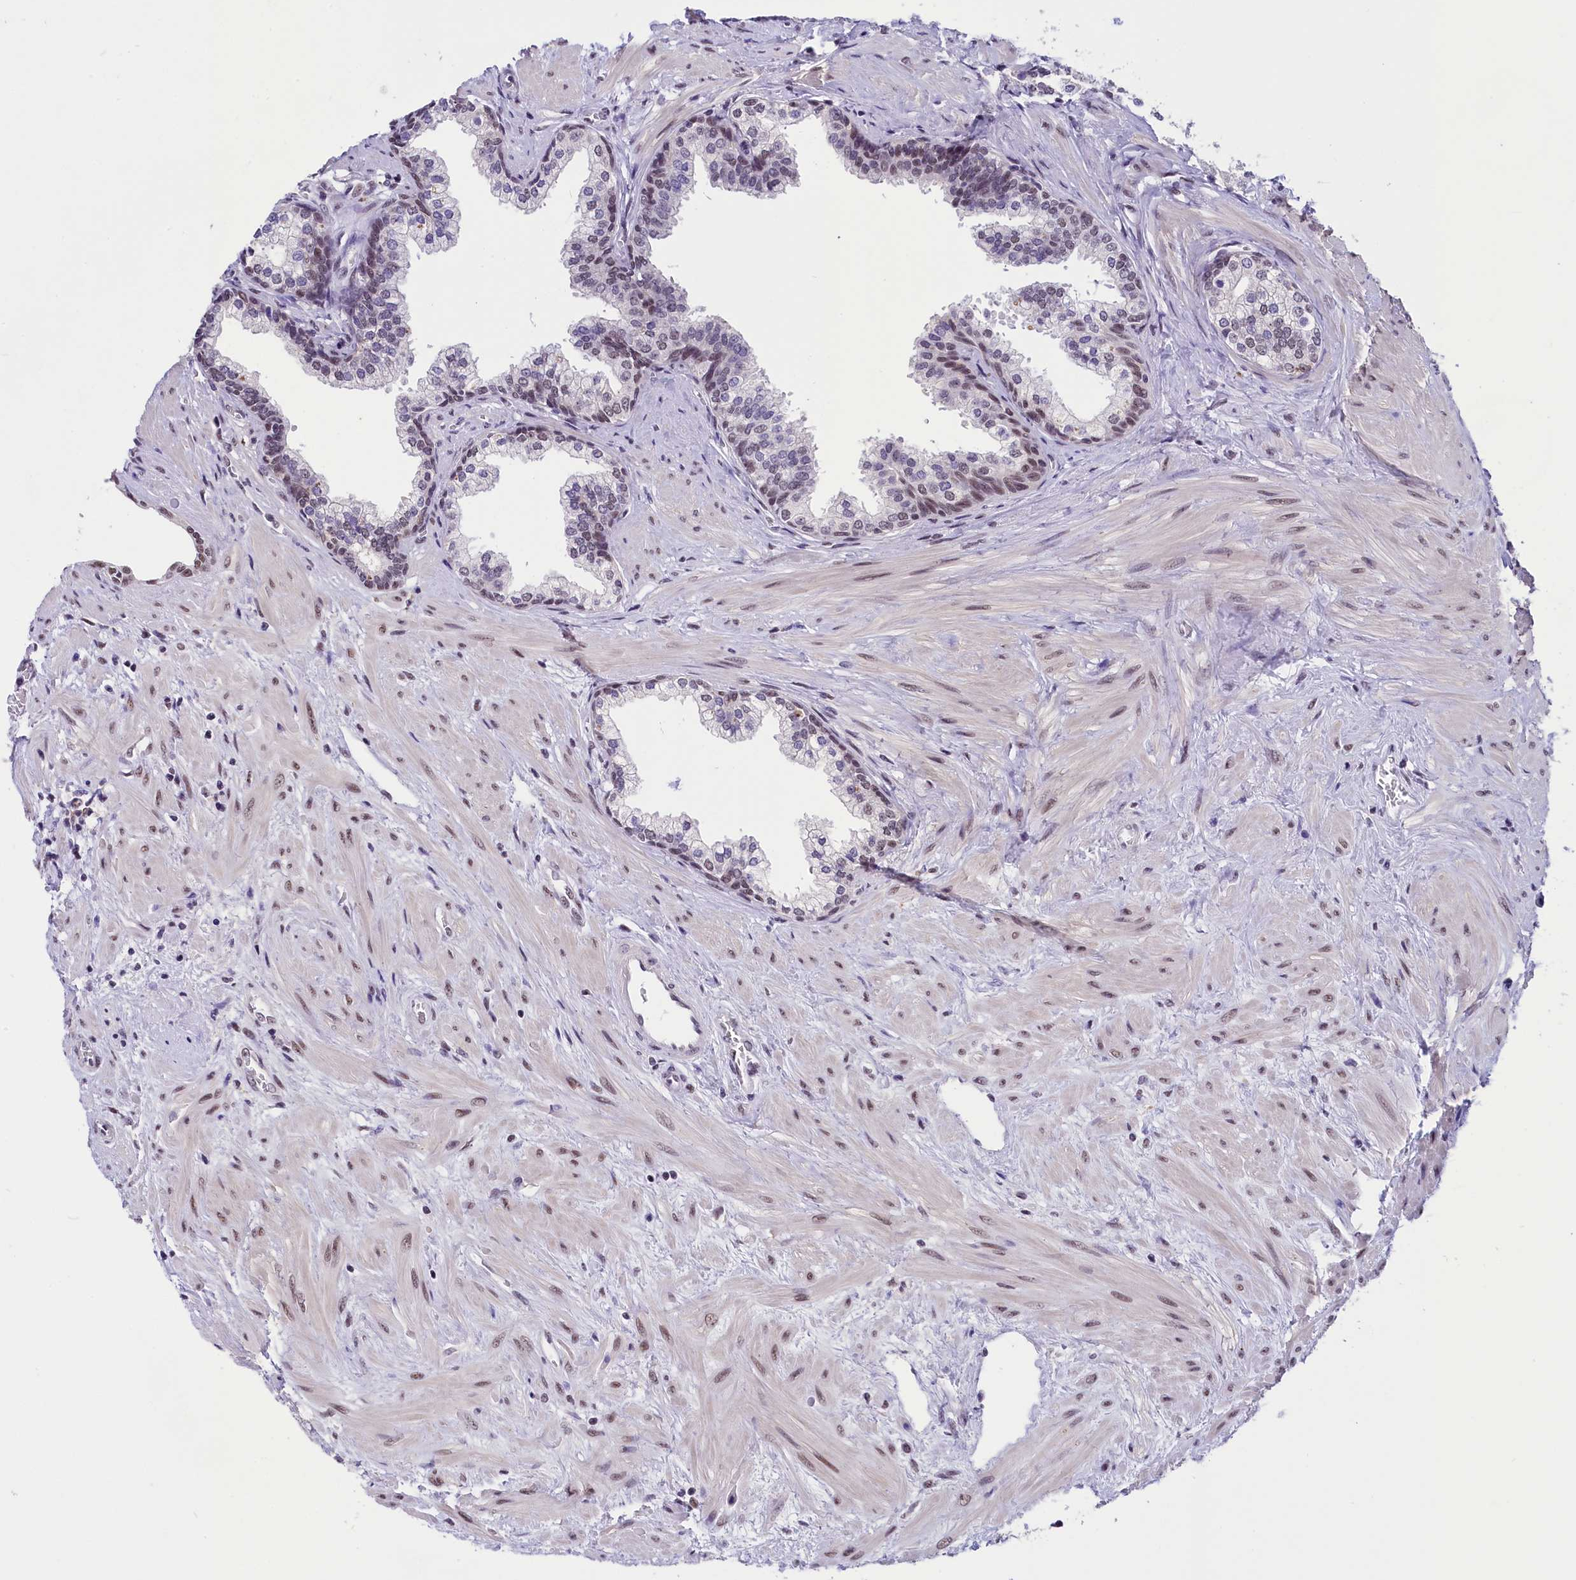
{"staining": {"intensity": "weak", "quantity": "25%-75%", "location": "nuclear"}, "tissue": "prostate", "cell_type": "Glandular cells", "image_type": "normal", "snomed": [{"axis": "morphology", "description": "Normal tissue, NOS"}, {"axis": "topography", "description": "Prostate"}], "caption": "A brown stain labels weak nuclear expression of a protein in glandular cells of unremarkable prostate.", "gene": "ZC3H4", "patient": {"sex": "male", "age": 57}}